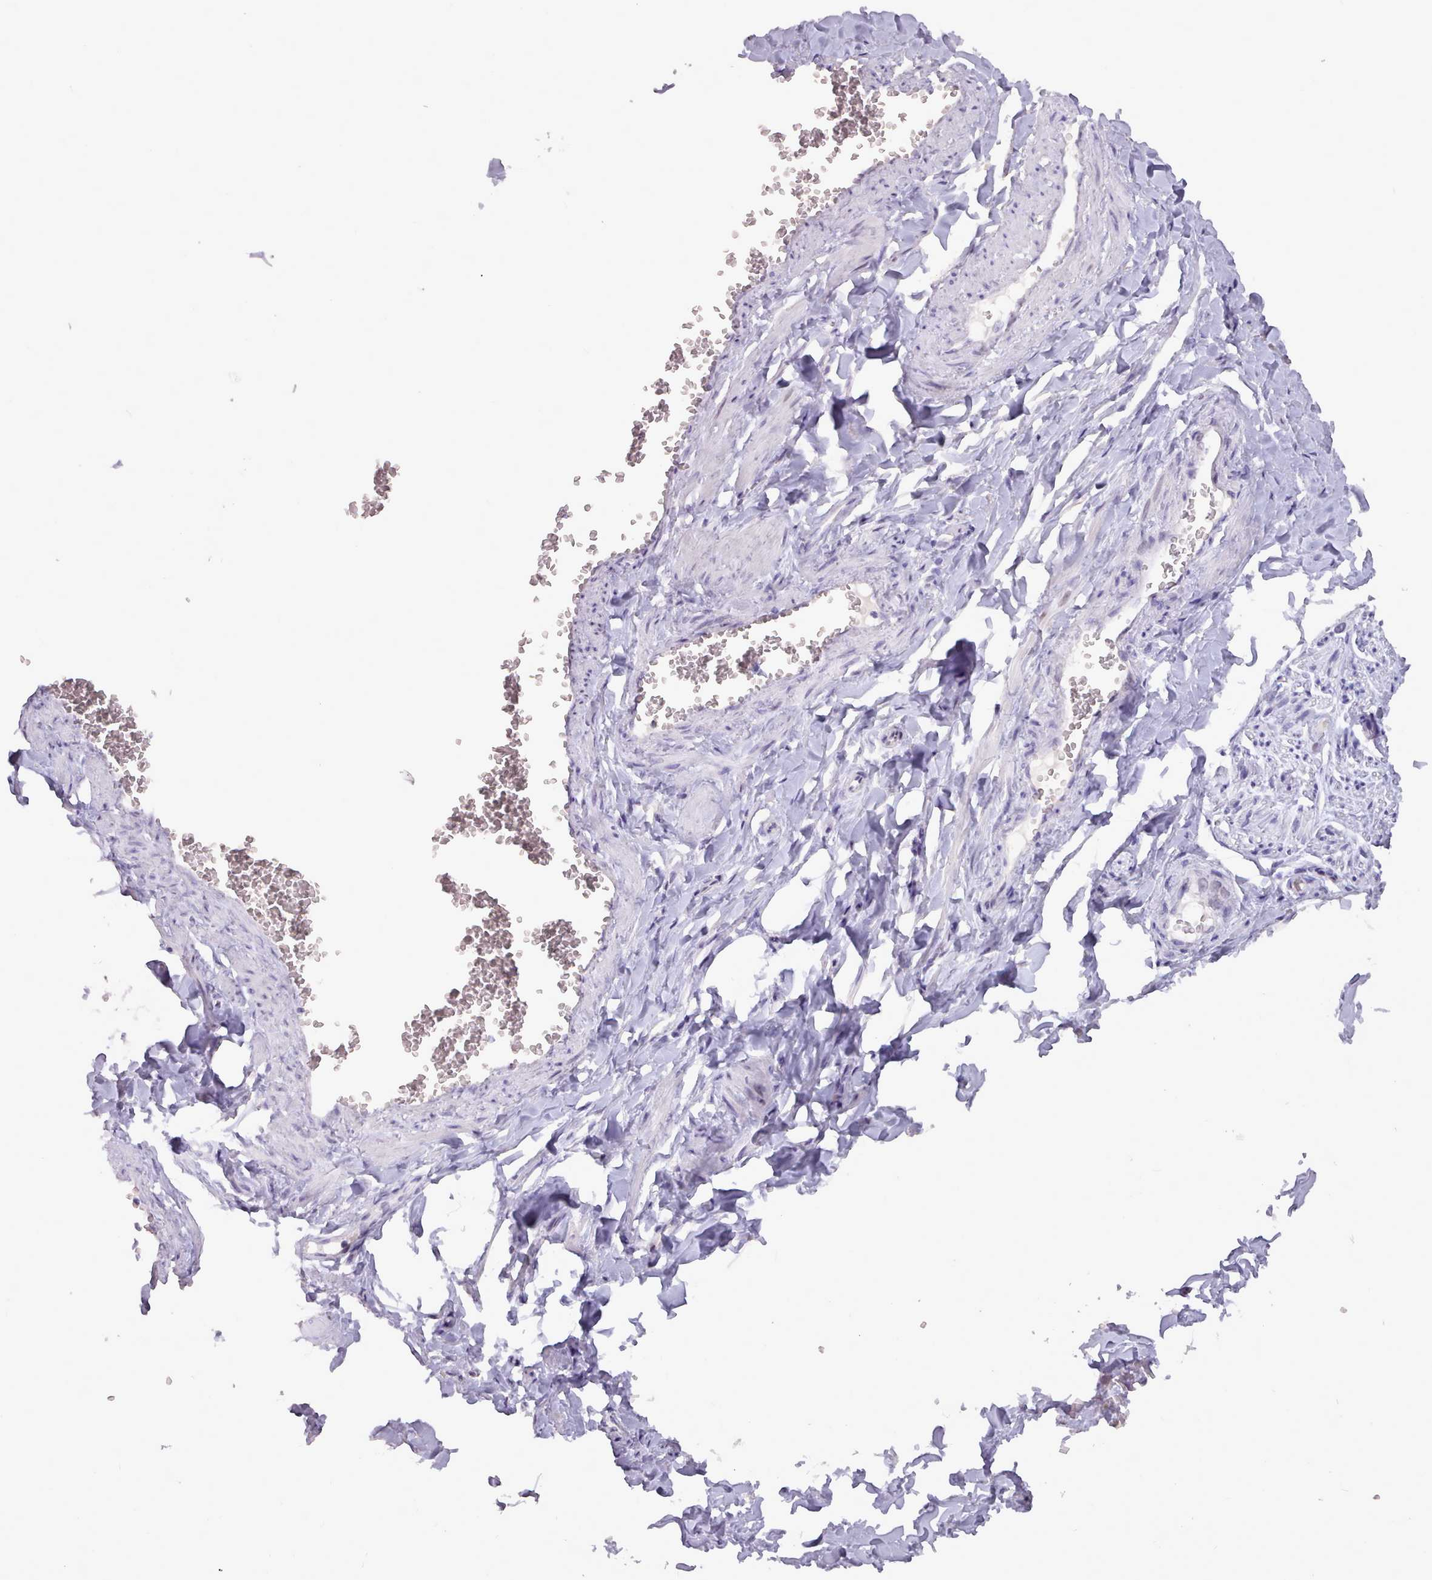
{"staining": {"intensity": "negative", "quantity": "none", "location": "none"}, "tissue": "adipose tissue", "cell_type": "Adipocytes", "image_type": "normal", "snomed": [{"axis": "morphology", "description": "Normal tissue, NOS"}, {"axis": "topography", "description": "Soft tissue"}, {"axis": "topography", "description": "Adipose tissue"}, {"axis": "topography", "description": "Vascular tissue"}, {"axis": "topography", "description": "Peripheral nerve tissue"}], "caption": "The micrograph shows no staining of adipocytes in benign adipose tissue.", "gene": "BDKRB2", "patient": {"sex": "male", "age": 46}}